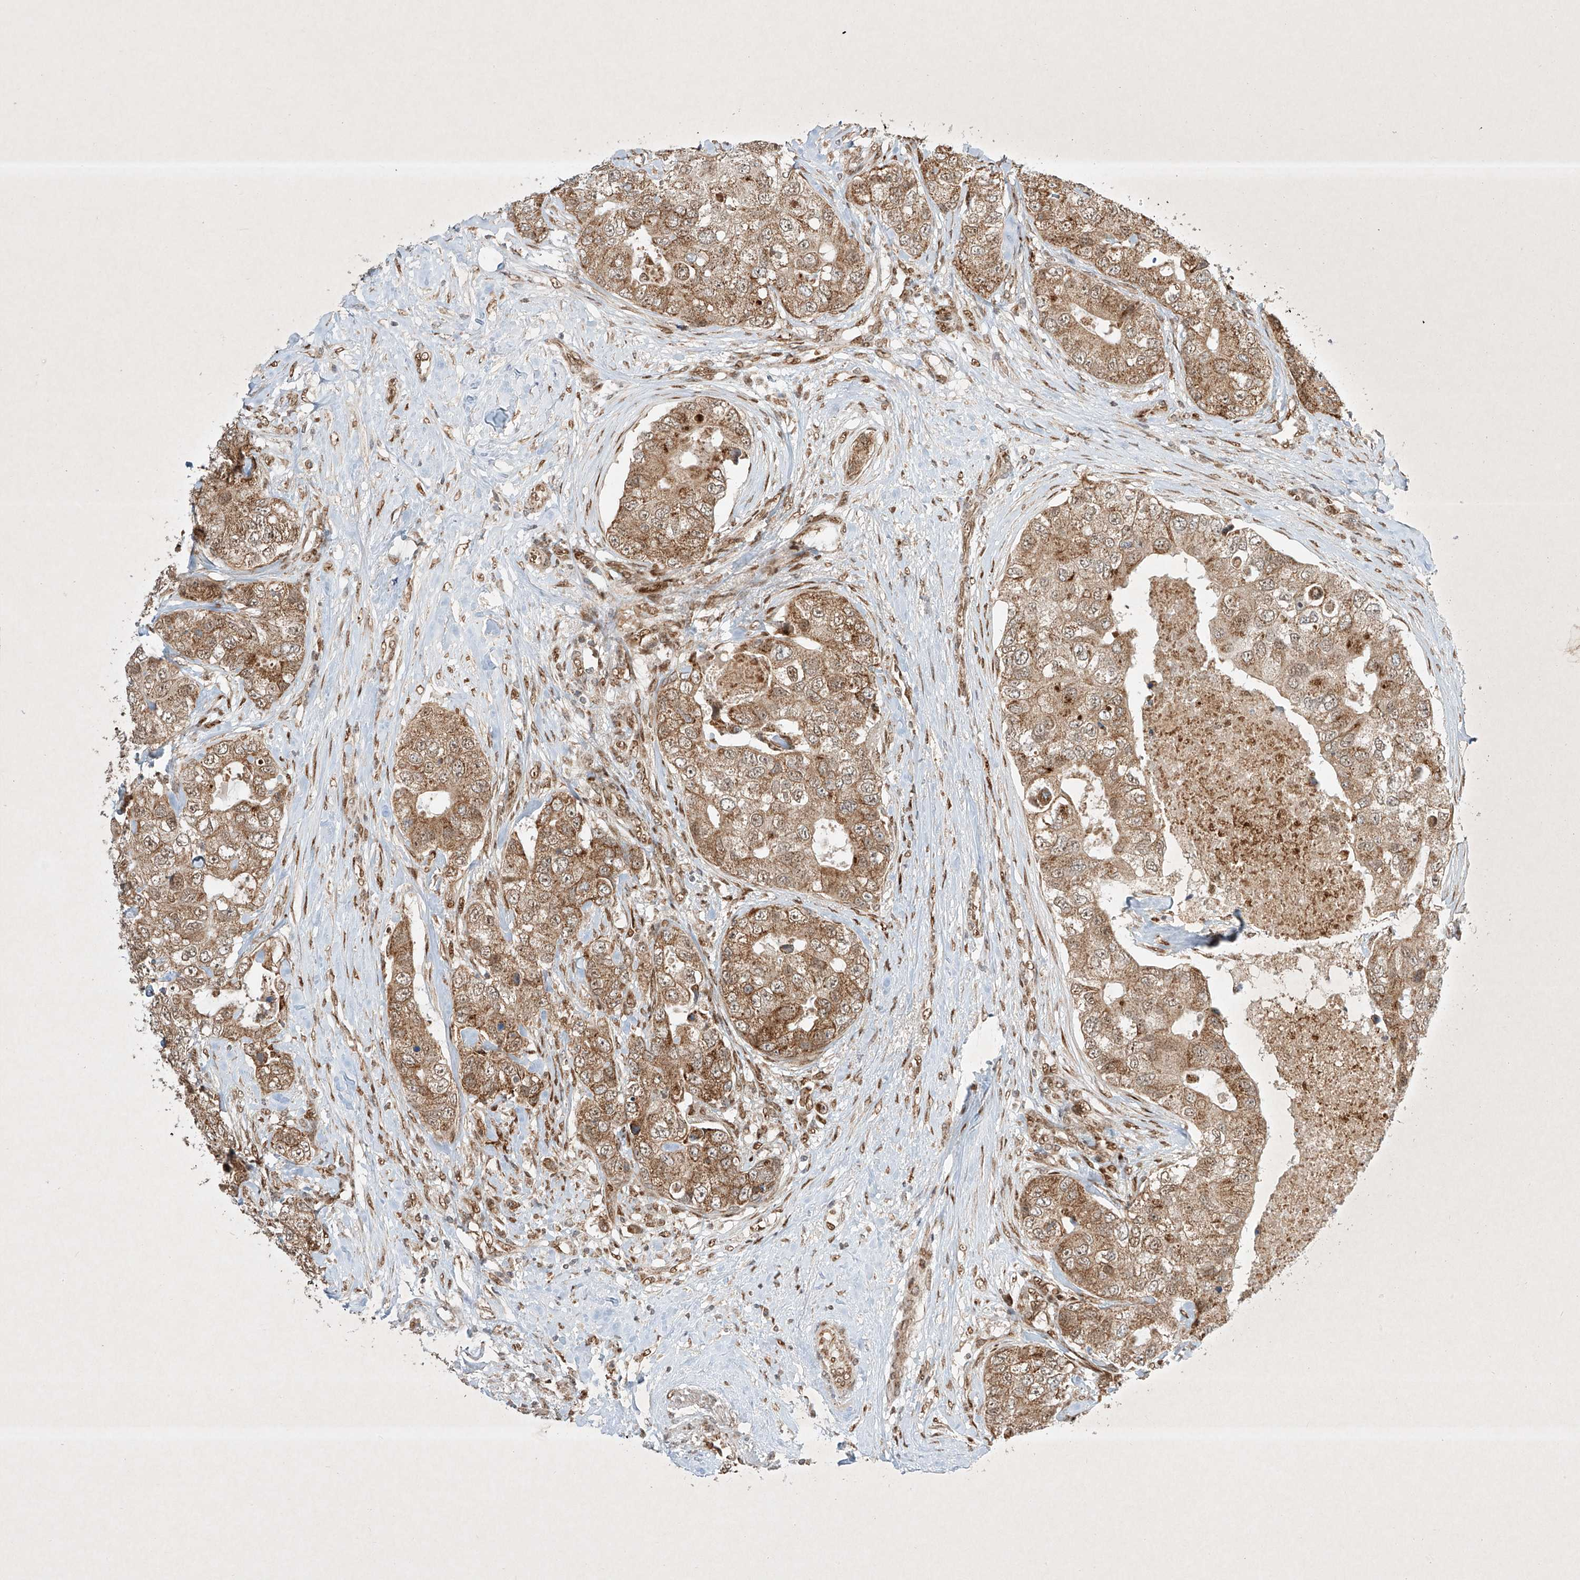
{"staining": {"intensity": "moderate", "quantity": ">75%", "location": "cytoplasmic/membranous"}, "tissue": "breast cancer", "cell_type": "Tumor cells", "image_type": "cancer", "snomed": [{"axis": "morphology", "description": "Duct carcinoma"}, {"axis": "topography", "description": "Breast"}], "caption": "A medium amount of moderate cytoplasmic/membranous staining is seen in about >75% of tumor cells in breast infiltrating ductal carcinoma tissue.", "gene": "EPG5", "patient": {"sex": "female", "age": 62}}